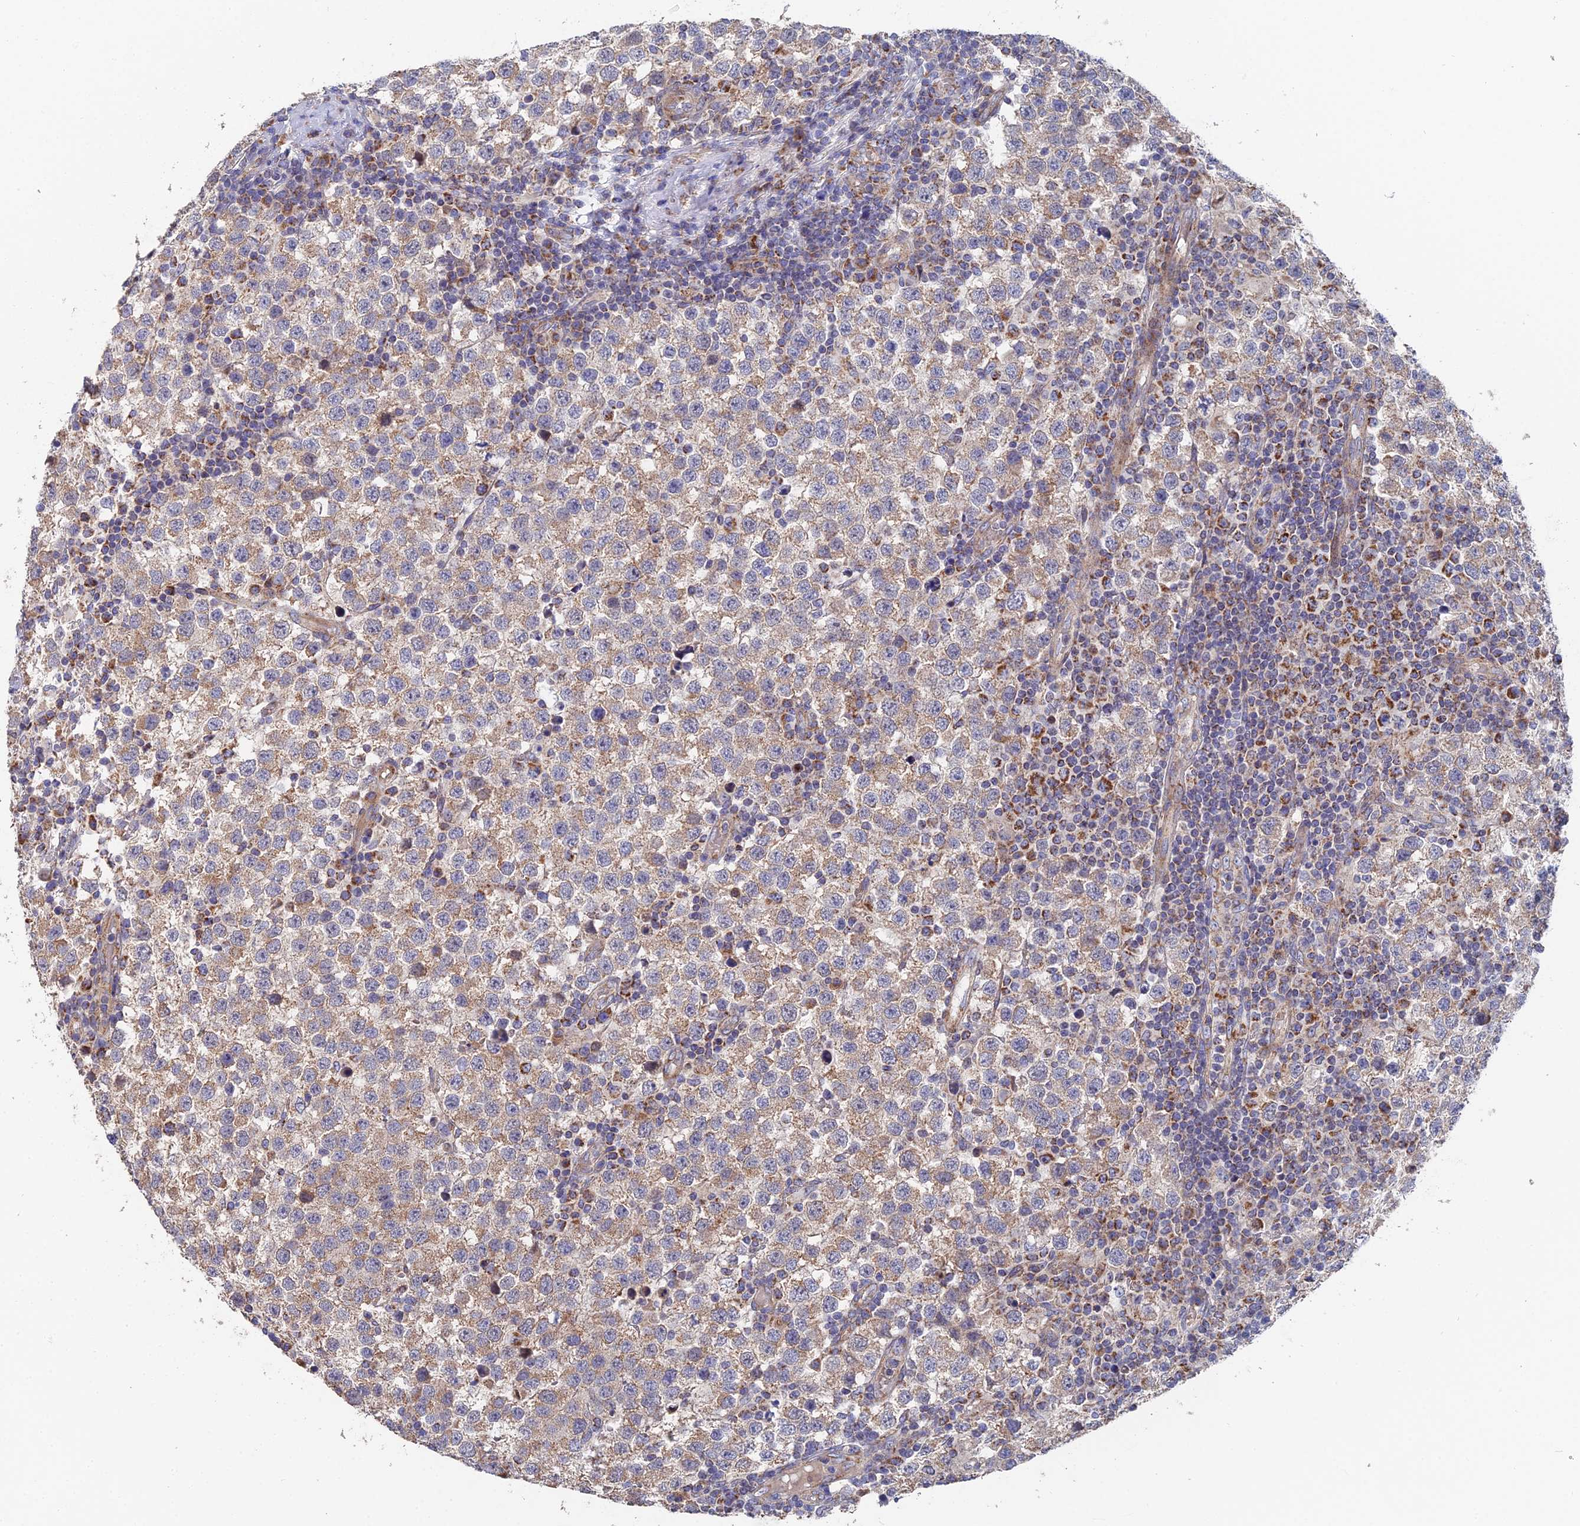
{"staining": {"intensity": "weak", "quantity": ">75%", "location": "cytoplasmic/membranous"}, "tissue": "testis cancer", "cell_type": "Tumor cells", "image_type": "cancer", "snomed": [{"axis": "morphology", "description": "Seminoma, NOS"}, {"axis": "topography", "description": "Testis"}], "caption": "The immunohistochemical stain highlights weak cytoplasmic/membranous staining in tumor cells of testis cancer tissue.", "gene": "ECSIT", "patient": {"sex": "male", "age": 34}}